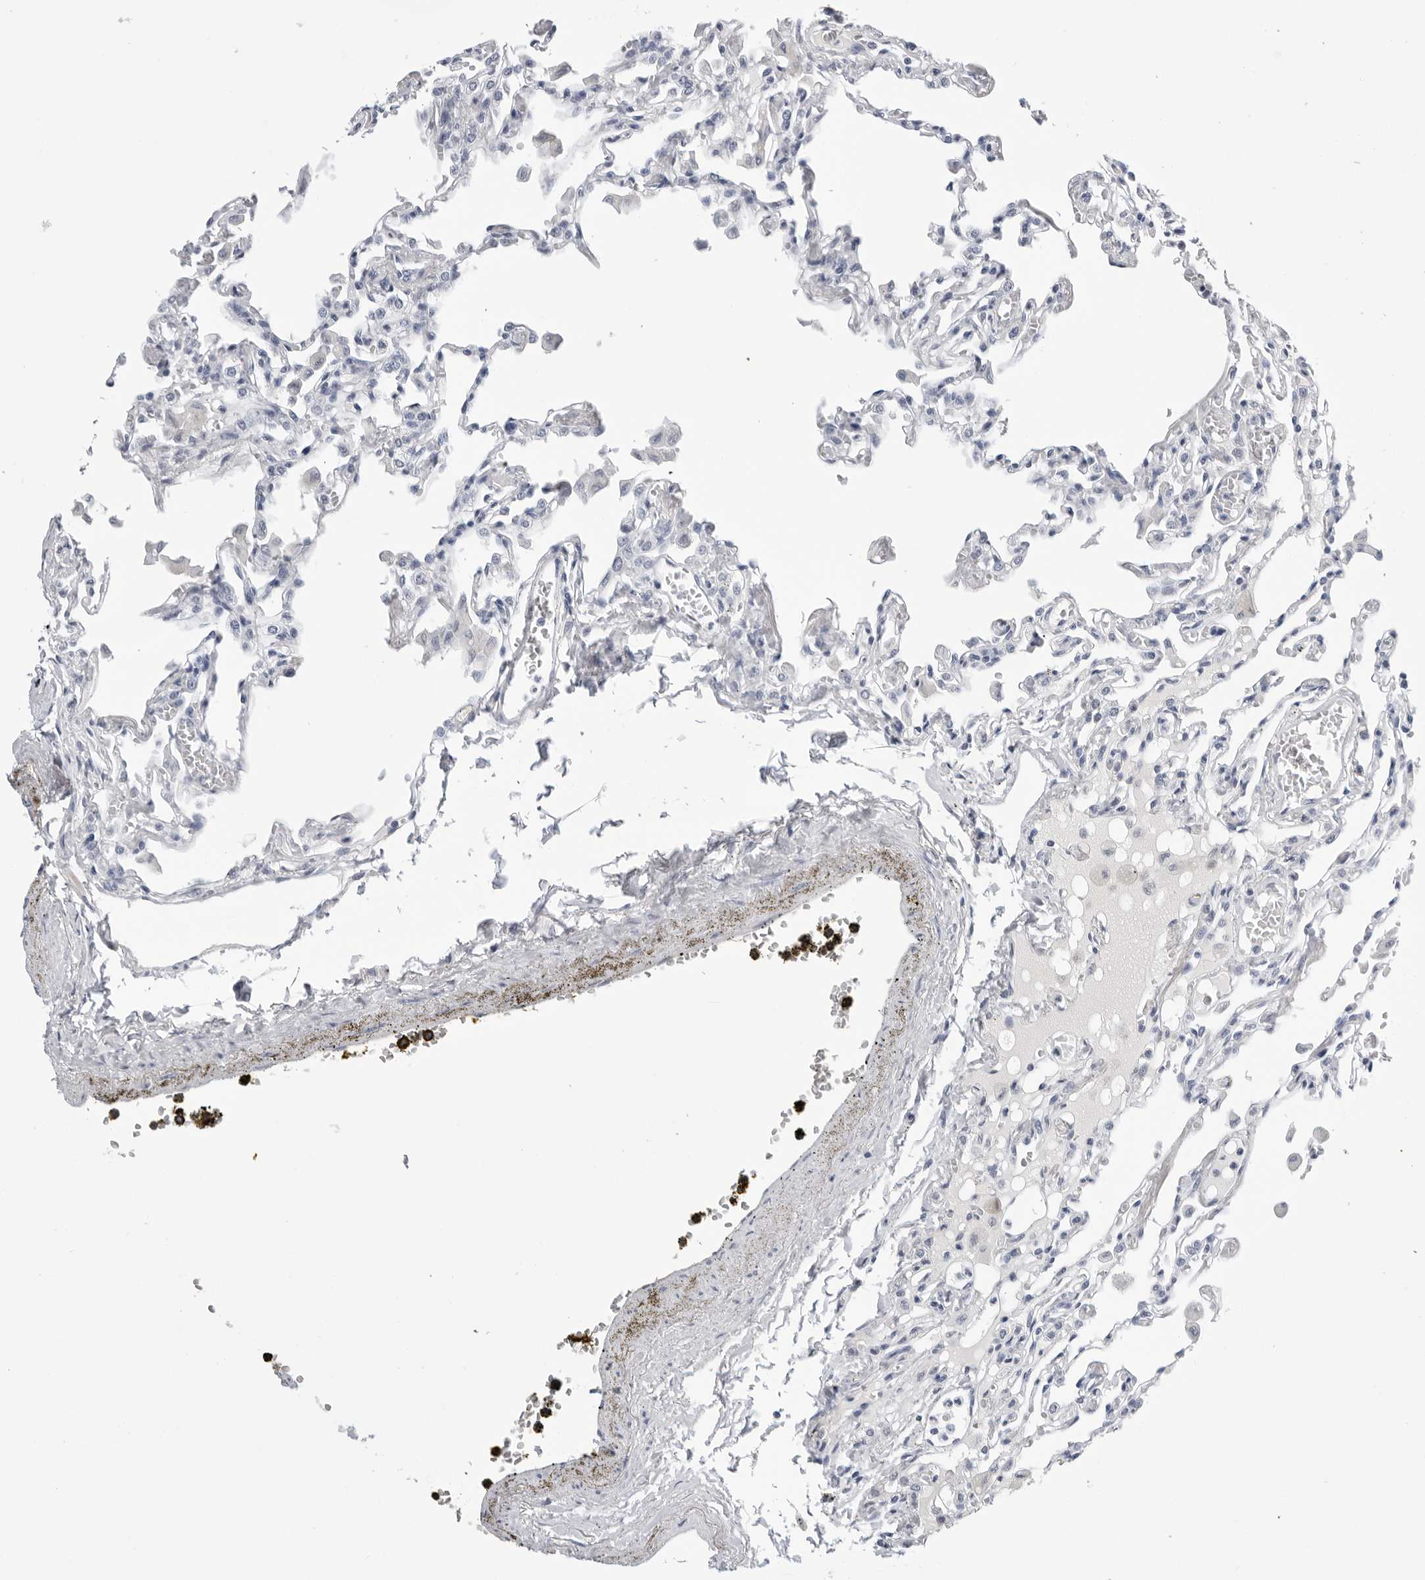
{"staining": {"intensity": "negative", "quantity": "none", "location": "none"}, "tissue": "lung", "cell_type": "Alveolar cells", "image_type": "normal", "snomed": [{"axis": "morphology", "description": "Normal tissue, NOS"}, {"axis": "topography", "description": "Bronchus"}, {"axis": "topography", "description": "Lung"}], "caption": "Histopathology image shows no protein expression in alveolar cells of unremarkable lung. The staining is performed using DAB (3,3'-diaminobenzidine) brown chromogen with nuclei counter-stained in using hematoxylin.", "gene": "ZNF502", "patient": {"sex": "female", "age": 49}}